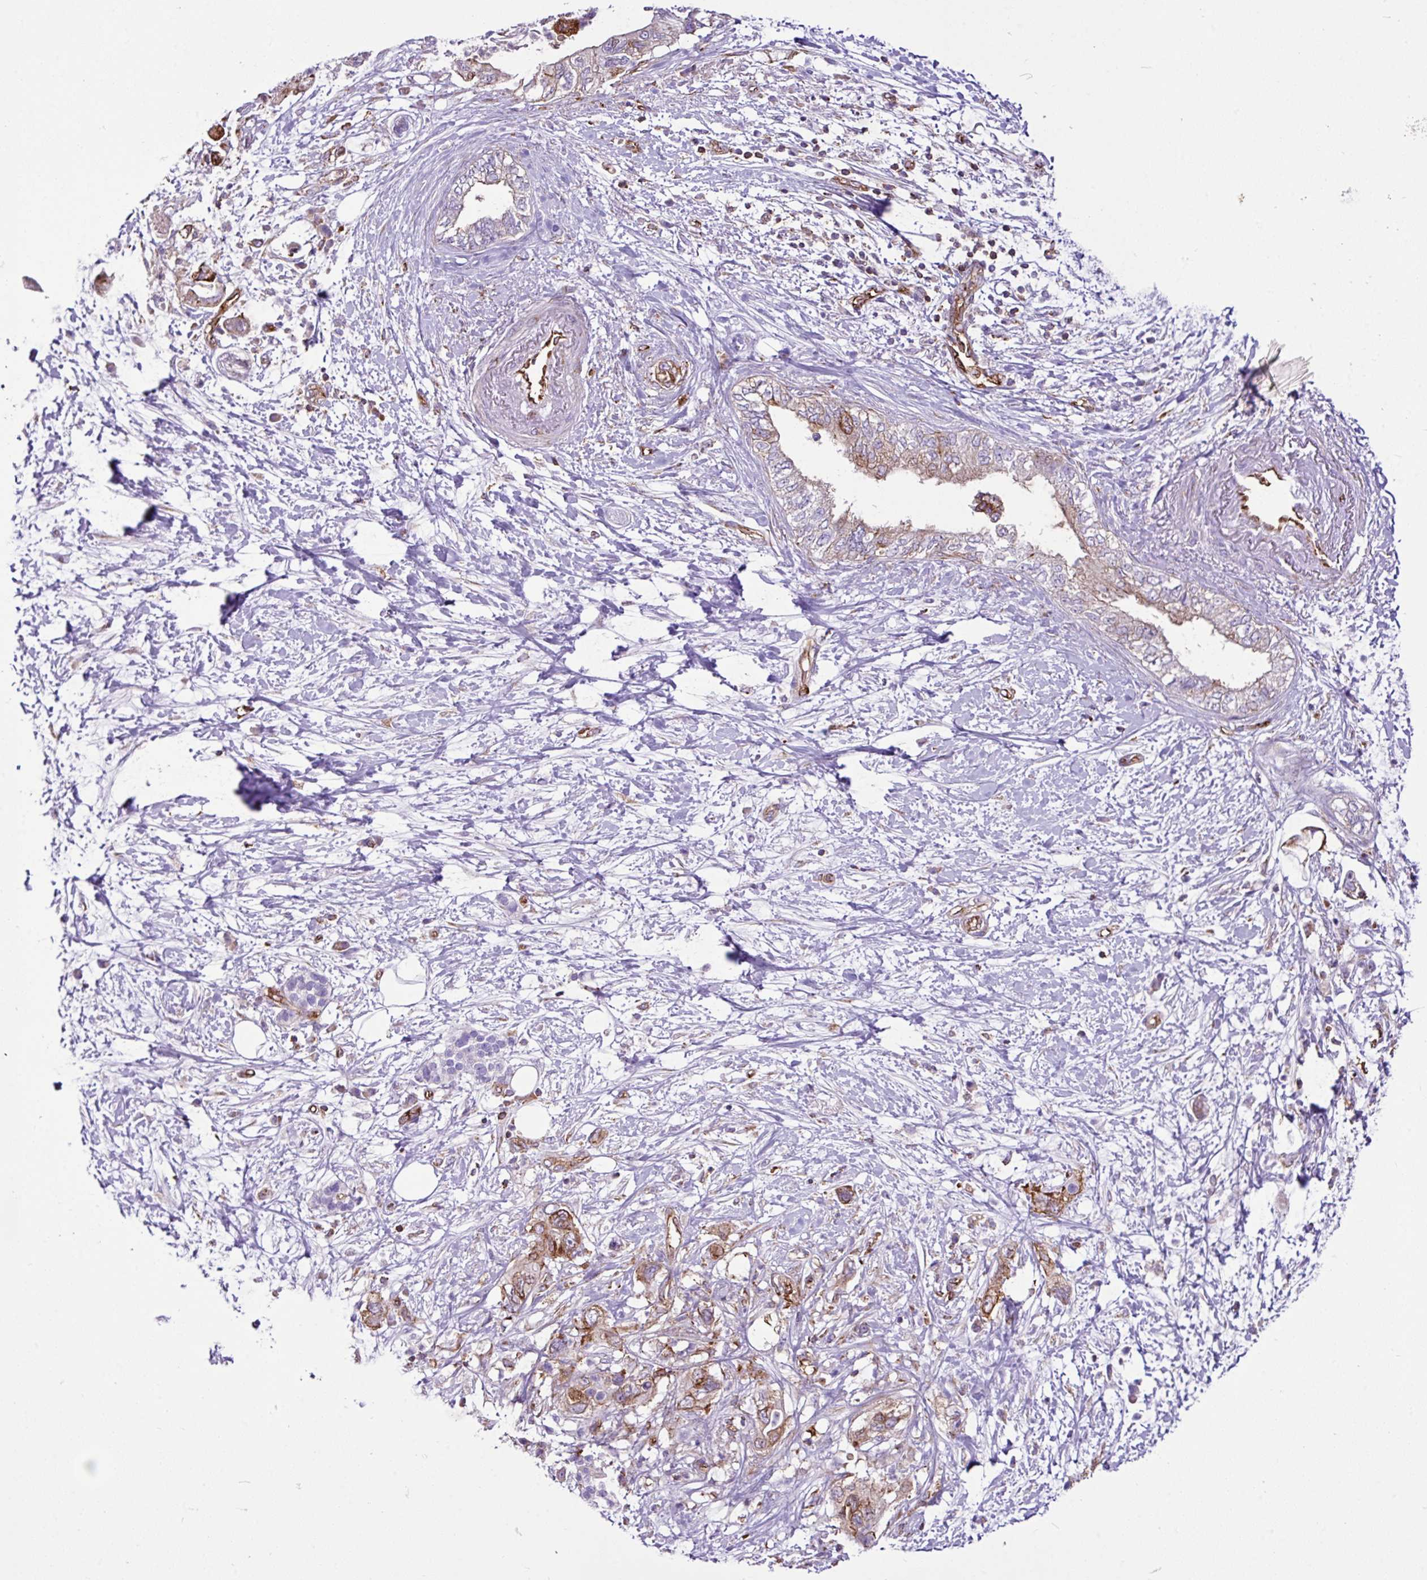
{"staining": {"intensity": "moderate", "quantity": "<25%", "location": "cytoplasmic/membranous"}, "tissue": "pancreatic cancer", "cell_type": "Tumor cells", "image_type": "cancer", "snomed": [{"axis": "morphology", "description": "Adenocarcinoma, NOS"}, {"axis": "topography", "description": "Pancreas"}], "caption": "This is an image of immunohistochemistry staining of adenocarcinoma (pancreatic), which shows moderate positivity in the cytoplasmic/membranous of tumor cells.", "gene": "EME2", "patient": {"sex": "female", "age": 73}}